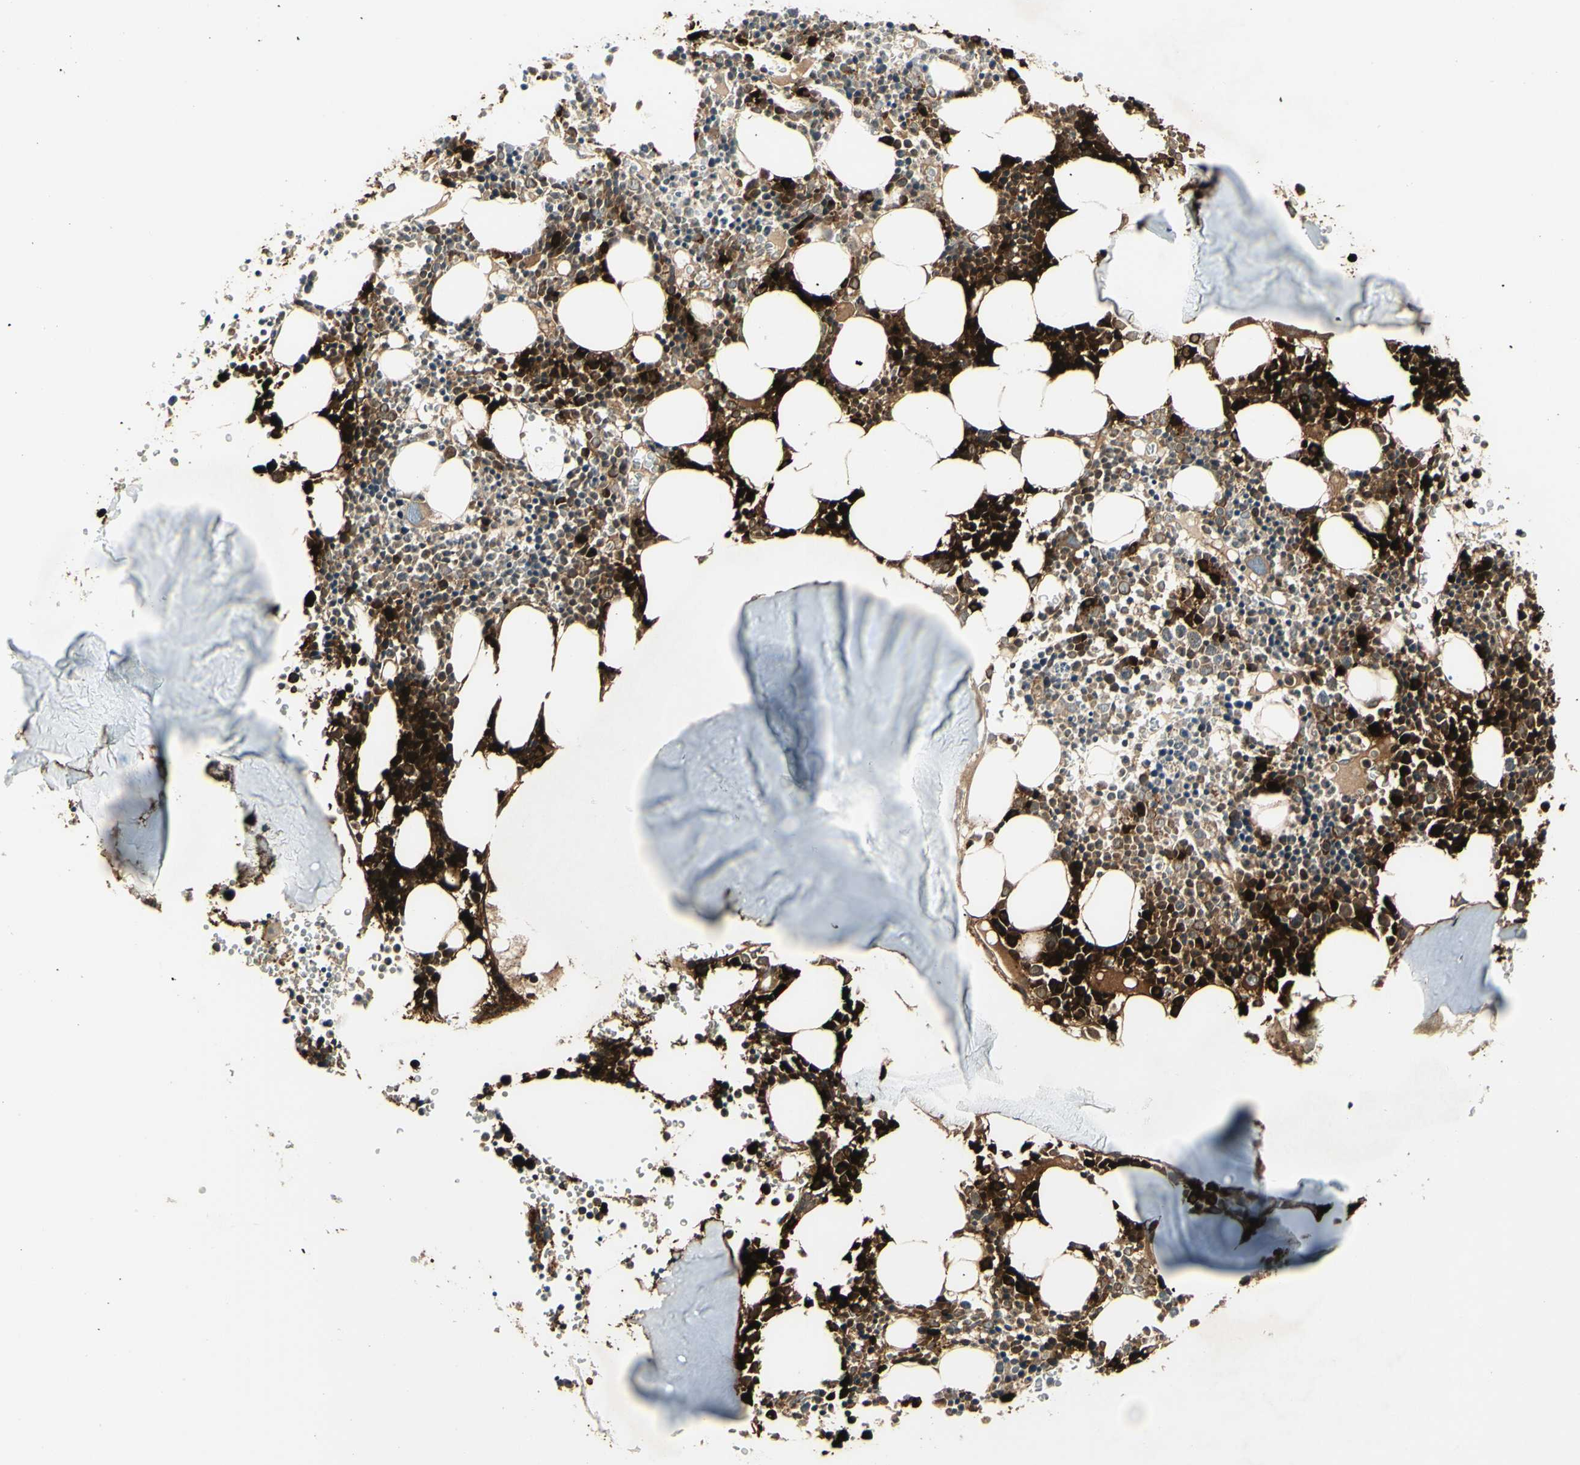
{"staining": {"intensity": "strong", "quantity": ">75%", "location": "cytoplasmic/membranous"}, "tissue": "bone marrow", "cell_type": "Hematopoietic cells", "image_type": "normal", "snomed": [{"axis": "morphology", "description": "Normal tissue, NOS"}, {"axis": "morphology", "description": "Inflammation, NOS"}, {"axis": "topography", "description": "Bone marrow"}], "caption": "Protein staining by immunohistochemistry demonstrates strong cytoplasmic/membranous expression in approximately >75% of hematopoietic cells in unremarkable bone marrow.", "gene": "CCNB2", "patient": {"sex": "female", "age": 17}}